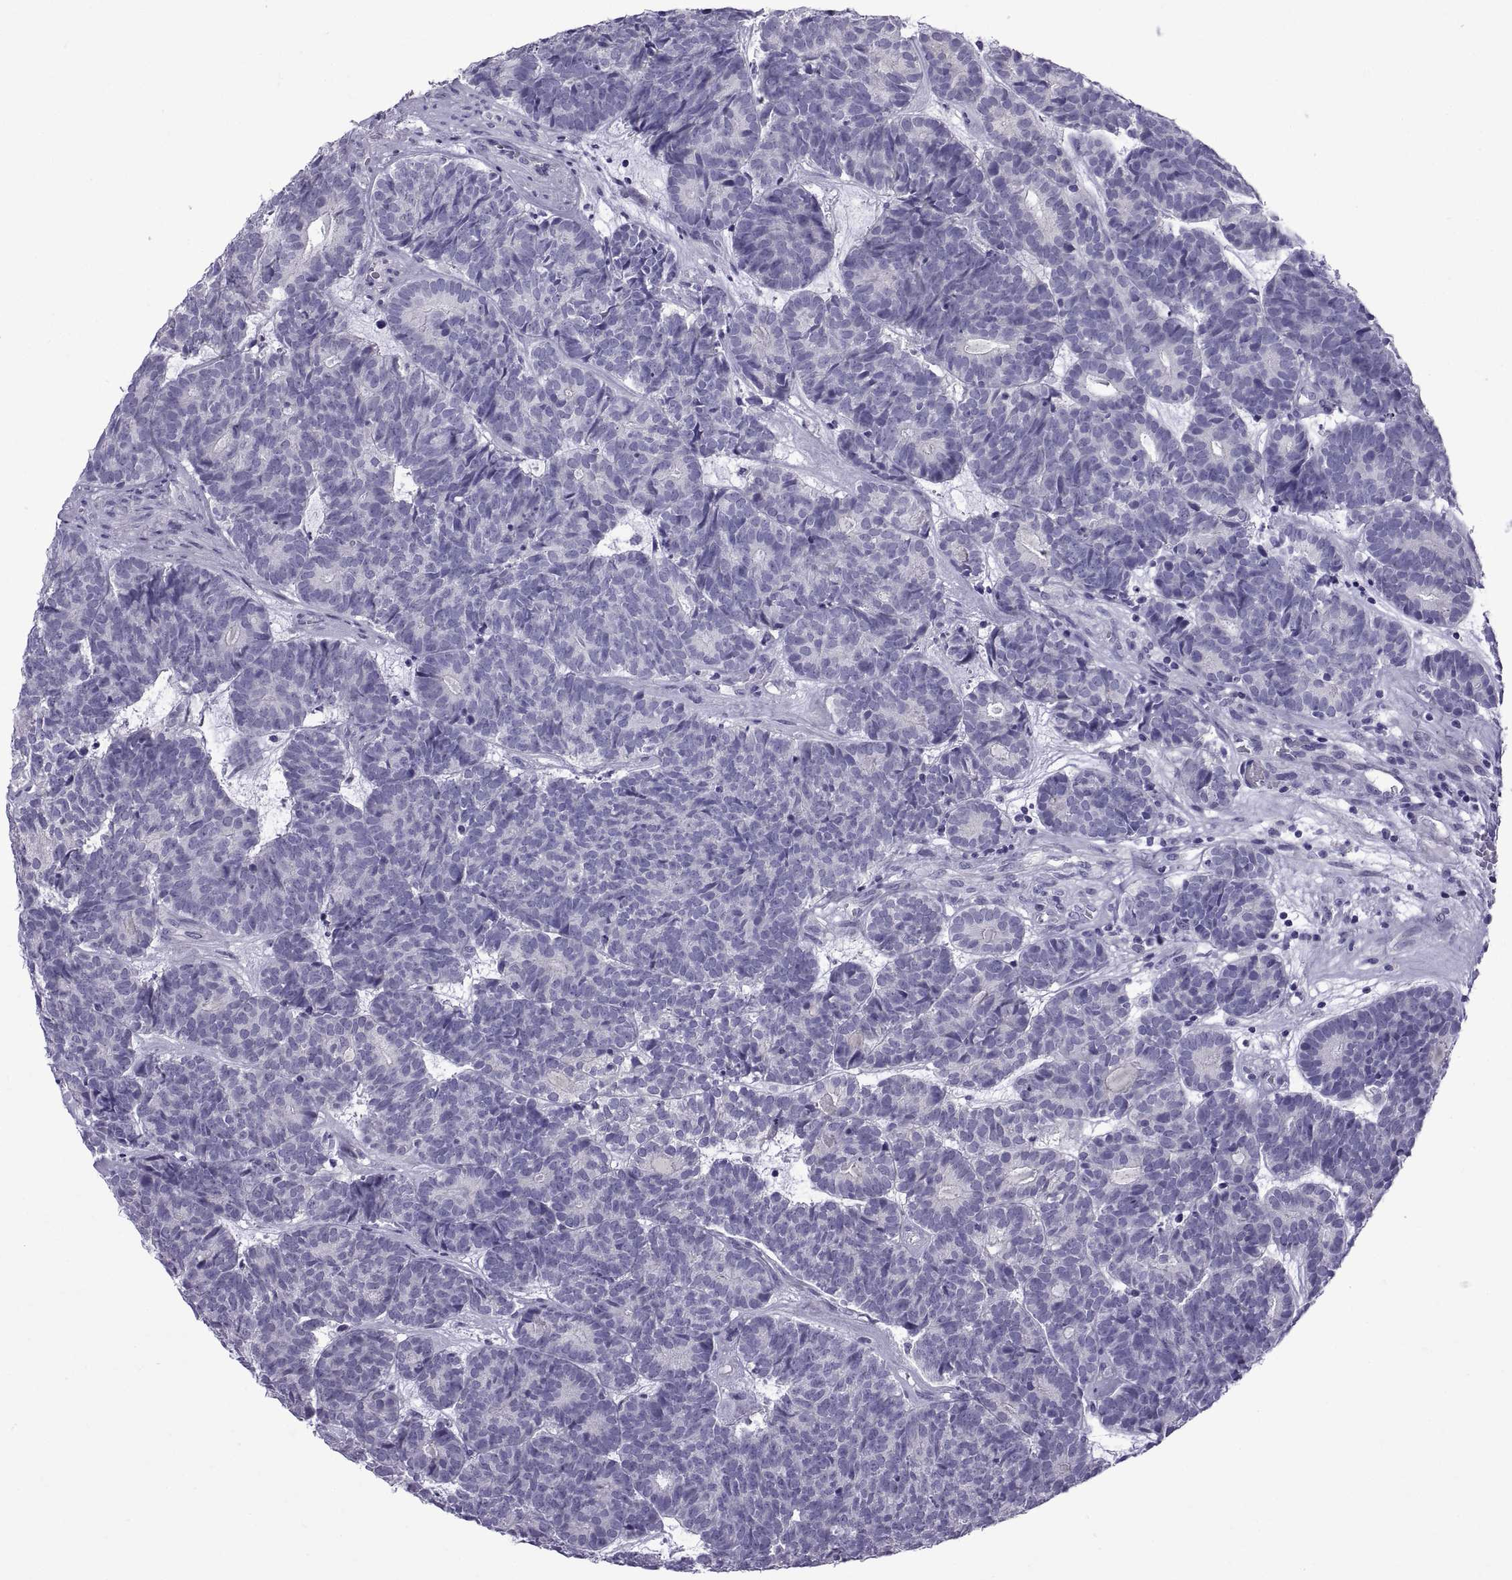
{"staining": {"intensity": "negative", "quantity": "none", "location": "none"}, "tissue": "head and neck cancer", "cell_type": "Tumor cells", "image_type": "cancer", "snomed": [{"axis": "morphology", "description": "Adenocarcinoma, NOS"}, {"axis": "topography", "description": "Head-Neck"}], "caption": "Tumor cells are negative for brown protein staining in head and neck cancer (adenocarcinoma).", "gene": "SPDYE1", "patient": {"sex": "female", "age": 81}}